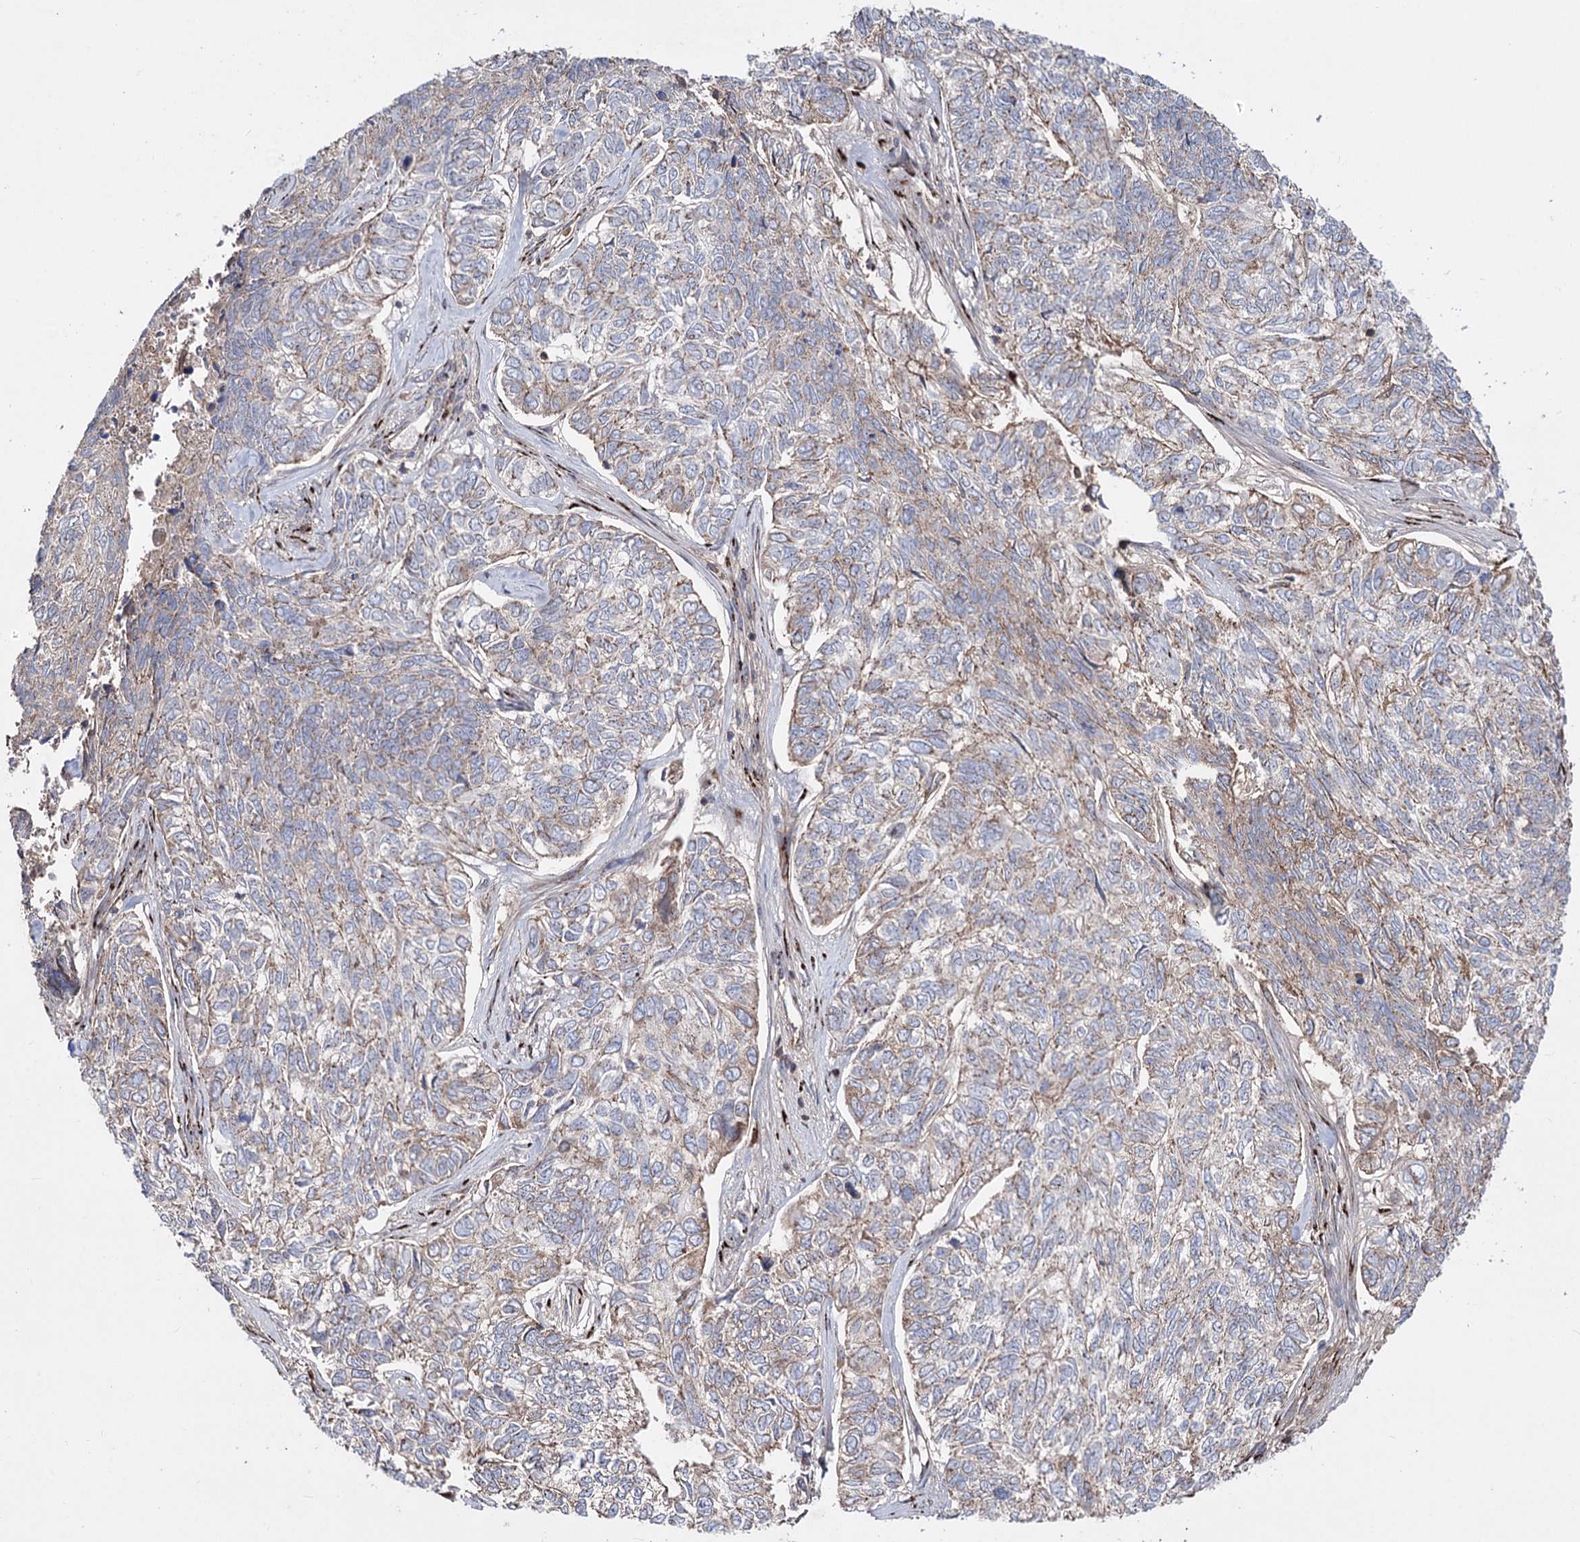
{"staining": {"intensity": "moderate", "quantity": "<25%", "location": "cytoplasmic/membranous"}, "tissue": "skin cancer", "cell_type": "Tumor cells", "image_type": "cancer", "snomed": [{"axis": "morphology", "description": "Basal cell carcinoma"}, {"axis": "topography", "description": "Skin"}], "caption": "Protein staining of skin cancer (basal cell carcinoma) tissue exhibits moderate cytoplasmic/membranous staining in approximately <25% of tumor cells.", "gene": "ARHGAP20", "patient": {"sex": "female", "age": 65}}